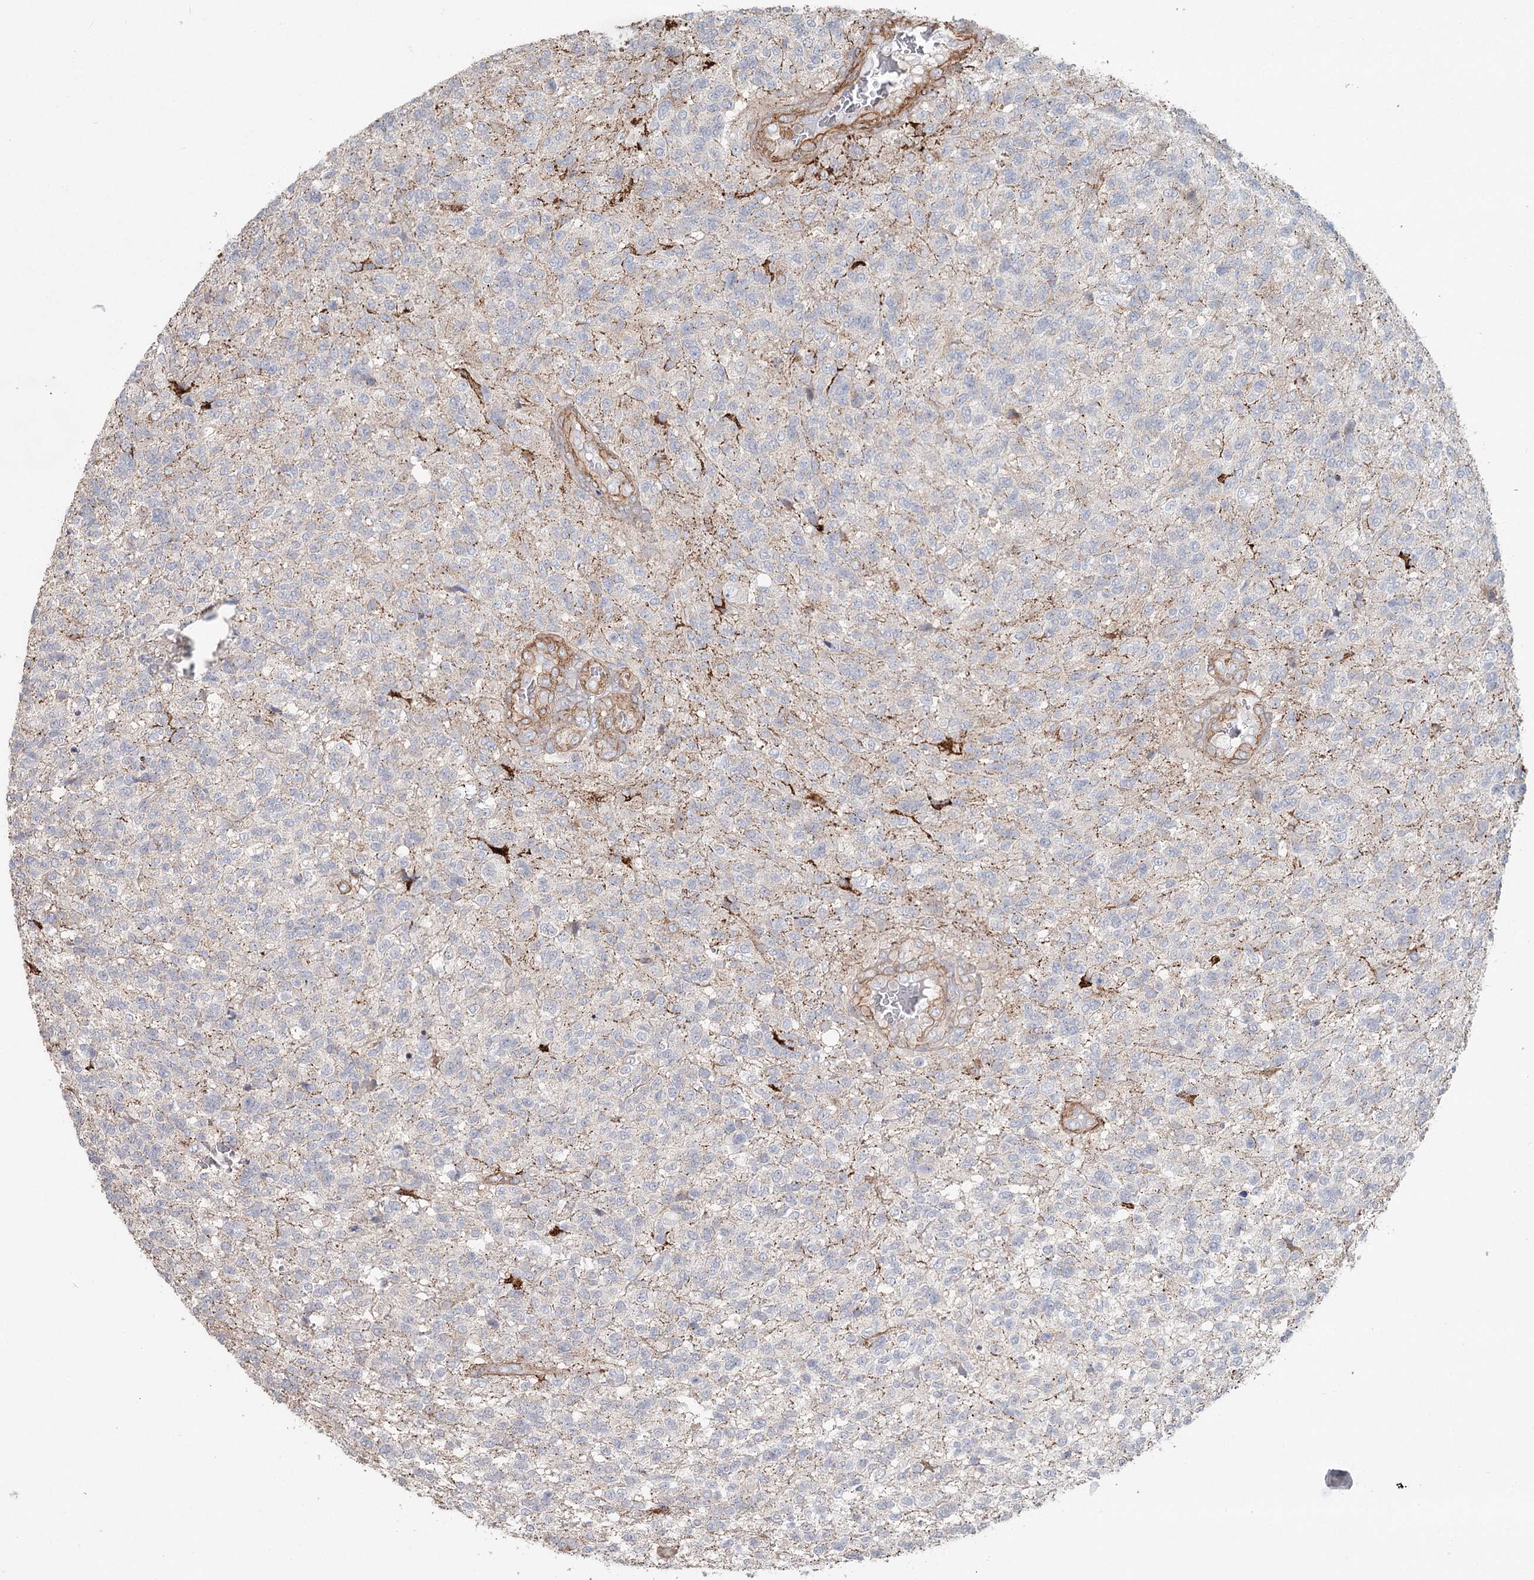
{"staining": {"intensity": "negative", "quantity": "none", "location": "none"}, "tissue": "glioma", "cell_type": "Tumor cells", "image_type": "cancer", "snomed": [{"axis": "morphology", "description": "Glioma, malignant, High grade"}, {"axis": "topography", "description": "Brain"}], "caption": "Malignant high-grade glioma stained for a protein using immunohistochemistry shows no staining tumor cells.", "gene": "DHRS9", "patient": {"sex": "male", "age": 56}}